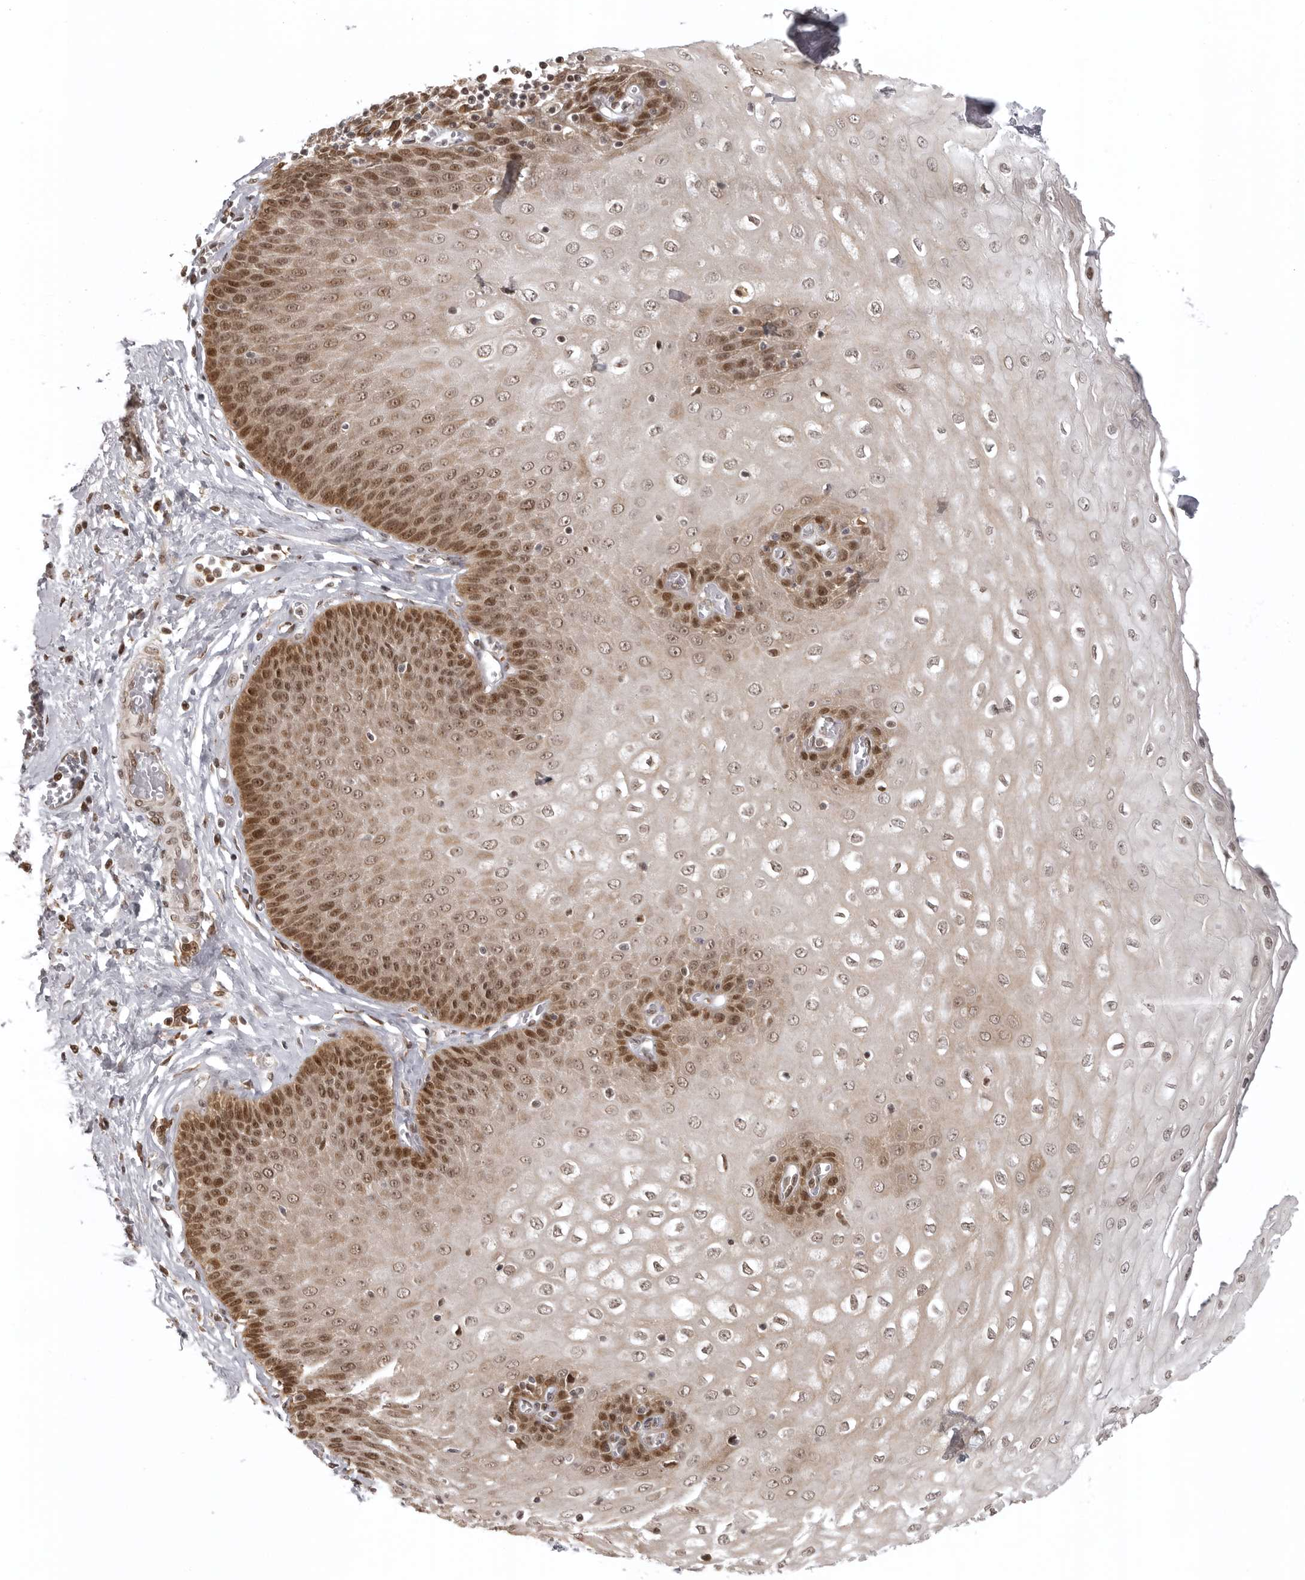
{"staining": {"intensity": "moderate", "quantity": ">75%", "location": "nuclear"}, "tissue": "esophagus", "cell_type": "Squamous epithelial cells", "image_type": "normal", "snomed": [{"axis": "morphology", "description": "Normal tissue, NOS"}, {"axis": "topography", "description": "Esophagus"}], "caption": "This histopathology image shows IHC staining of normal human esophagus, with medium moderate nuclear staining in about >75% of squamous epithelial cells.", "gene": "ISG20L2", "patient": {"sex": "male", "age": 60}}